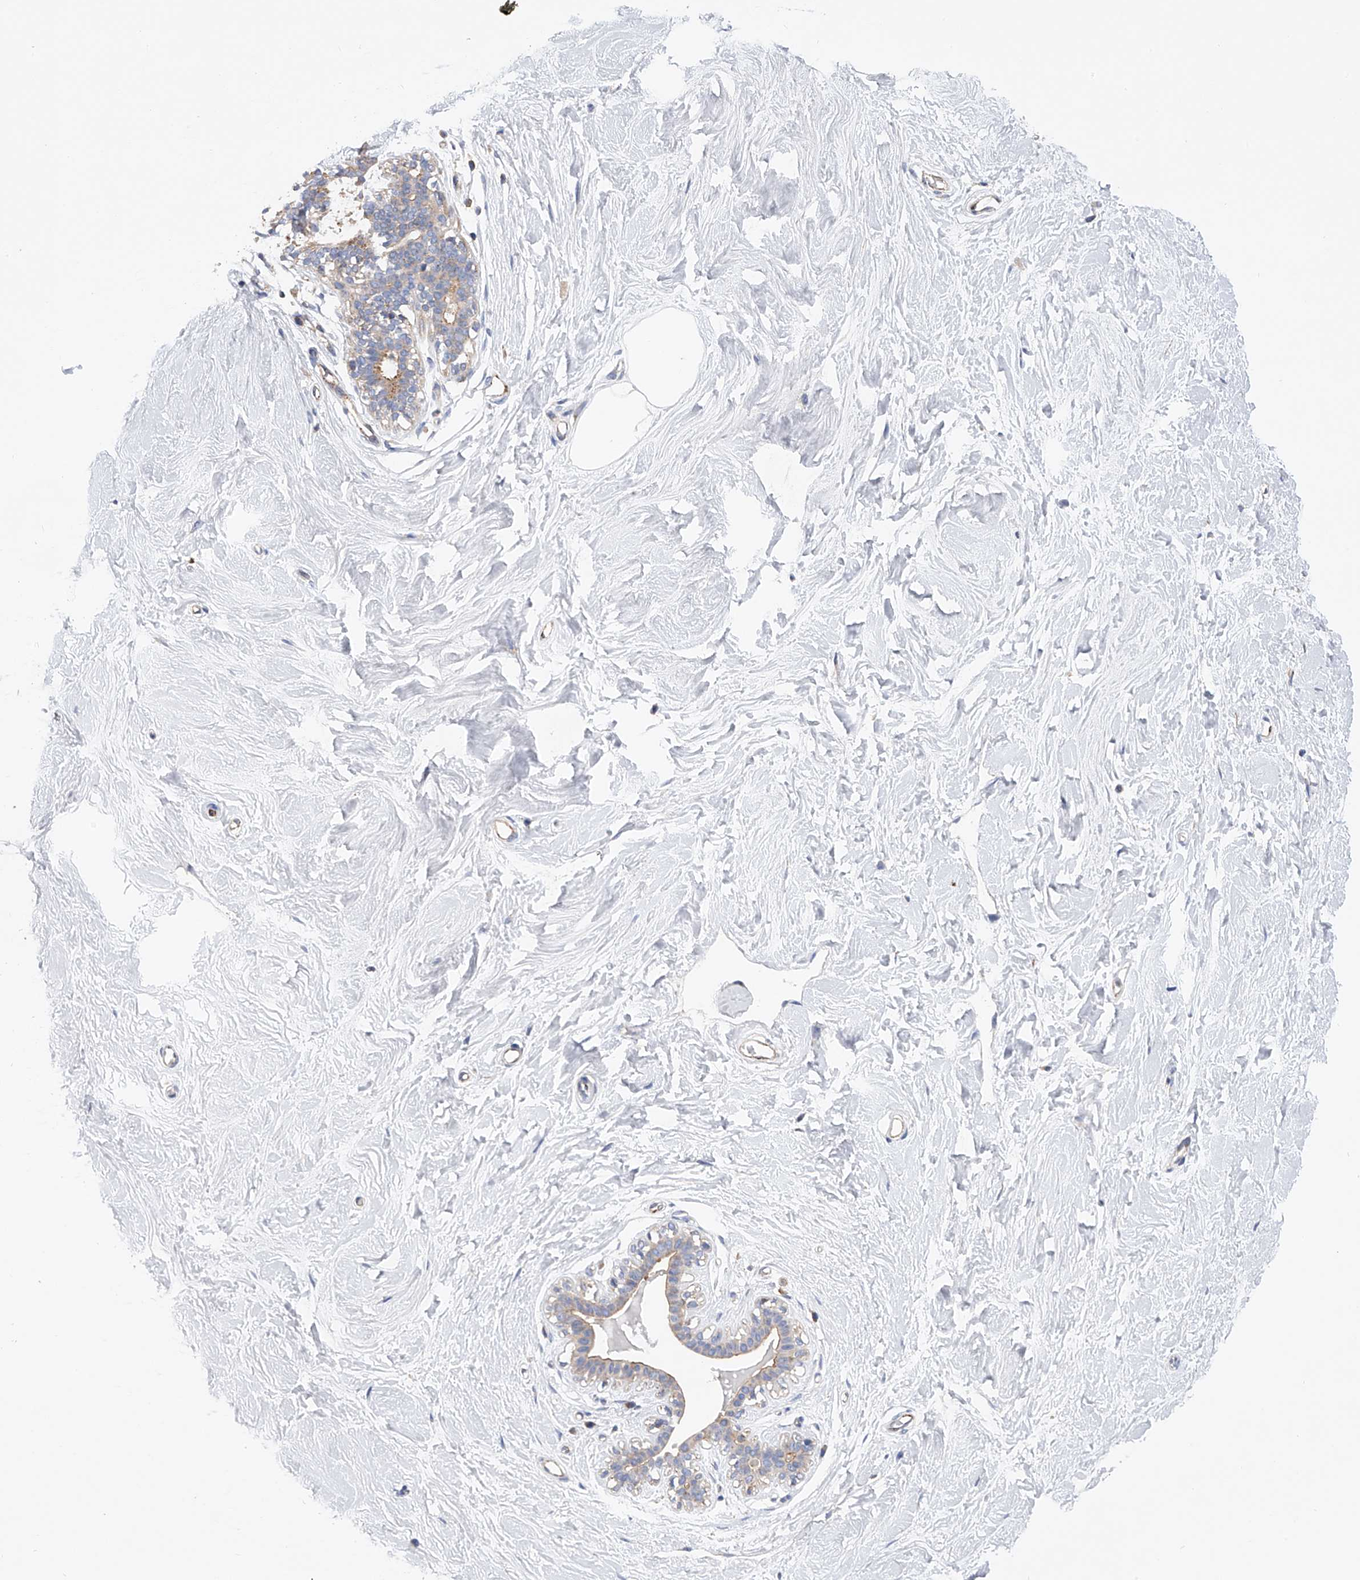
{"staining": {"intensity": "negative", "quantity": "none", "location": "none"}, "tissue": "breast", "cell_type": "Adipocytes", "image_type": "normal", "snomed": [{"axis": "morphology", "description": "Normal tissue, NOS"}, {"axis": "topography", "description": "Breast"}], "caption": "The photomicrograph shows no staining of adipocytes in unremarkable breast.", "gene": "MLYCD", "patient": {"sex": "female", "age": 26}}